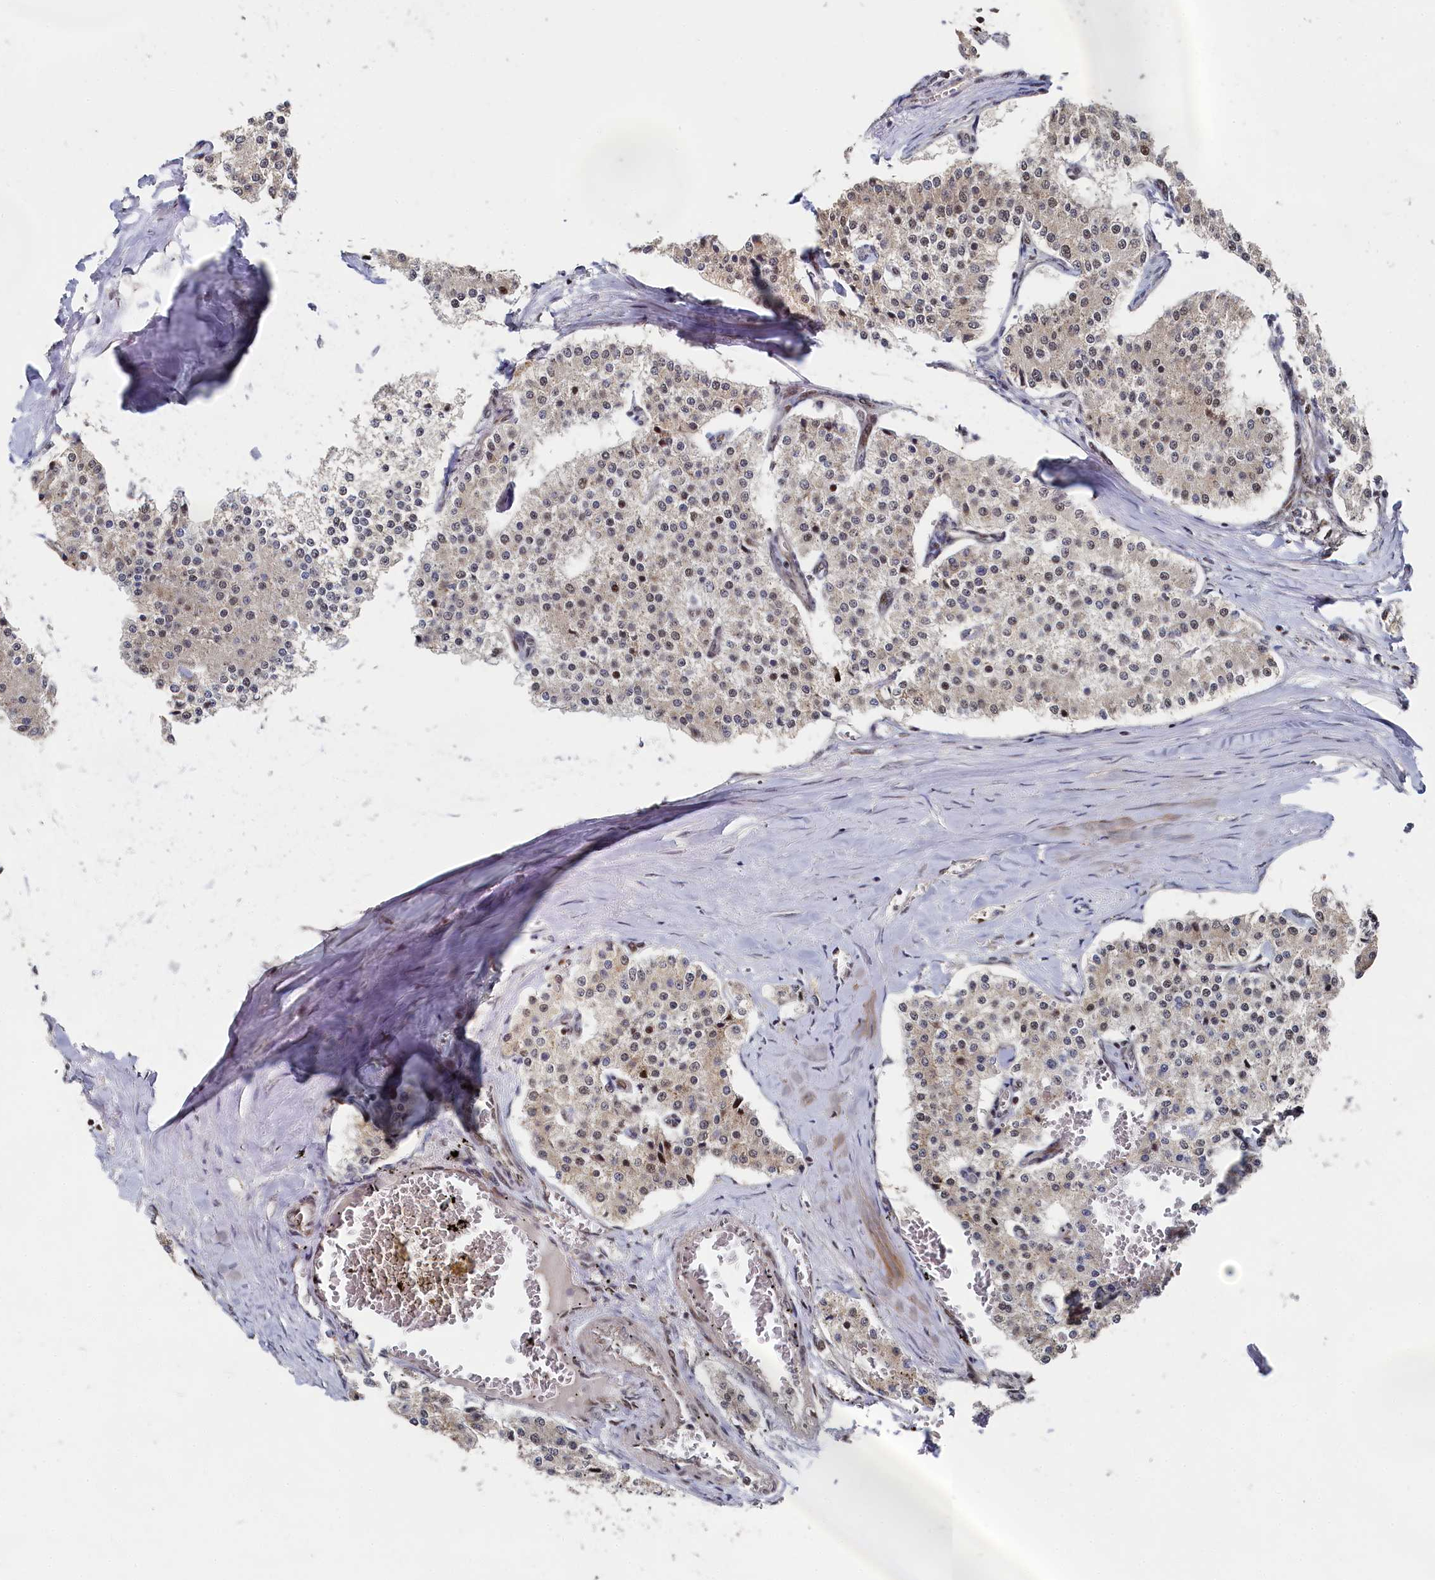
{"staining": {"intensity": "weak", "quantity": "<25%", "location": "cytoplasmic/membranous,nuclear"}, "tissue": "carcinoid", "cell_type": "Tumor cells", "image_type": "cancer", "snomed": [{"axis": "morphology", "description": "Carcinoid, malignant, NOS"}, {"axis": "topography", "description": "Colon"}], "caption": "This is a histopathology image of immunohistochemistry (IHC) staining of carcinoid (malignant), which shows no positivity in tumor cells.", "gene": "BUB3", "patient": {"sex": "female", "age": 52}}